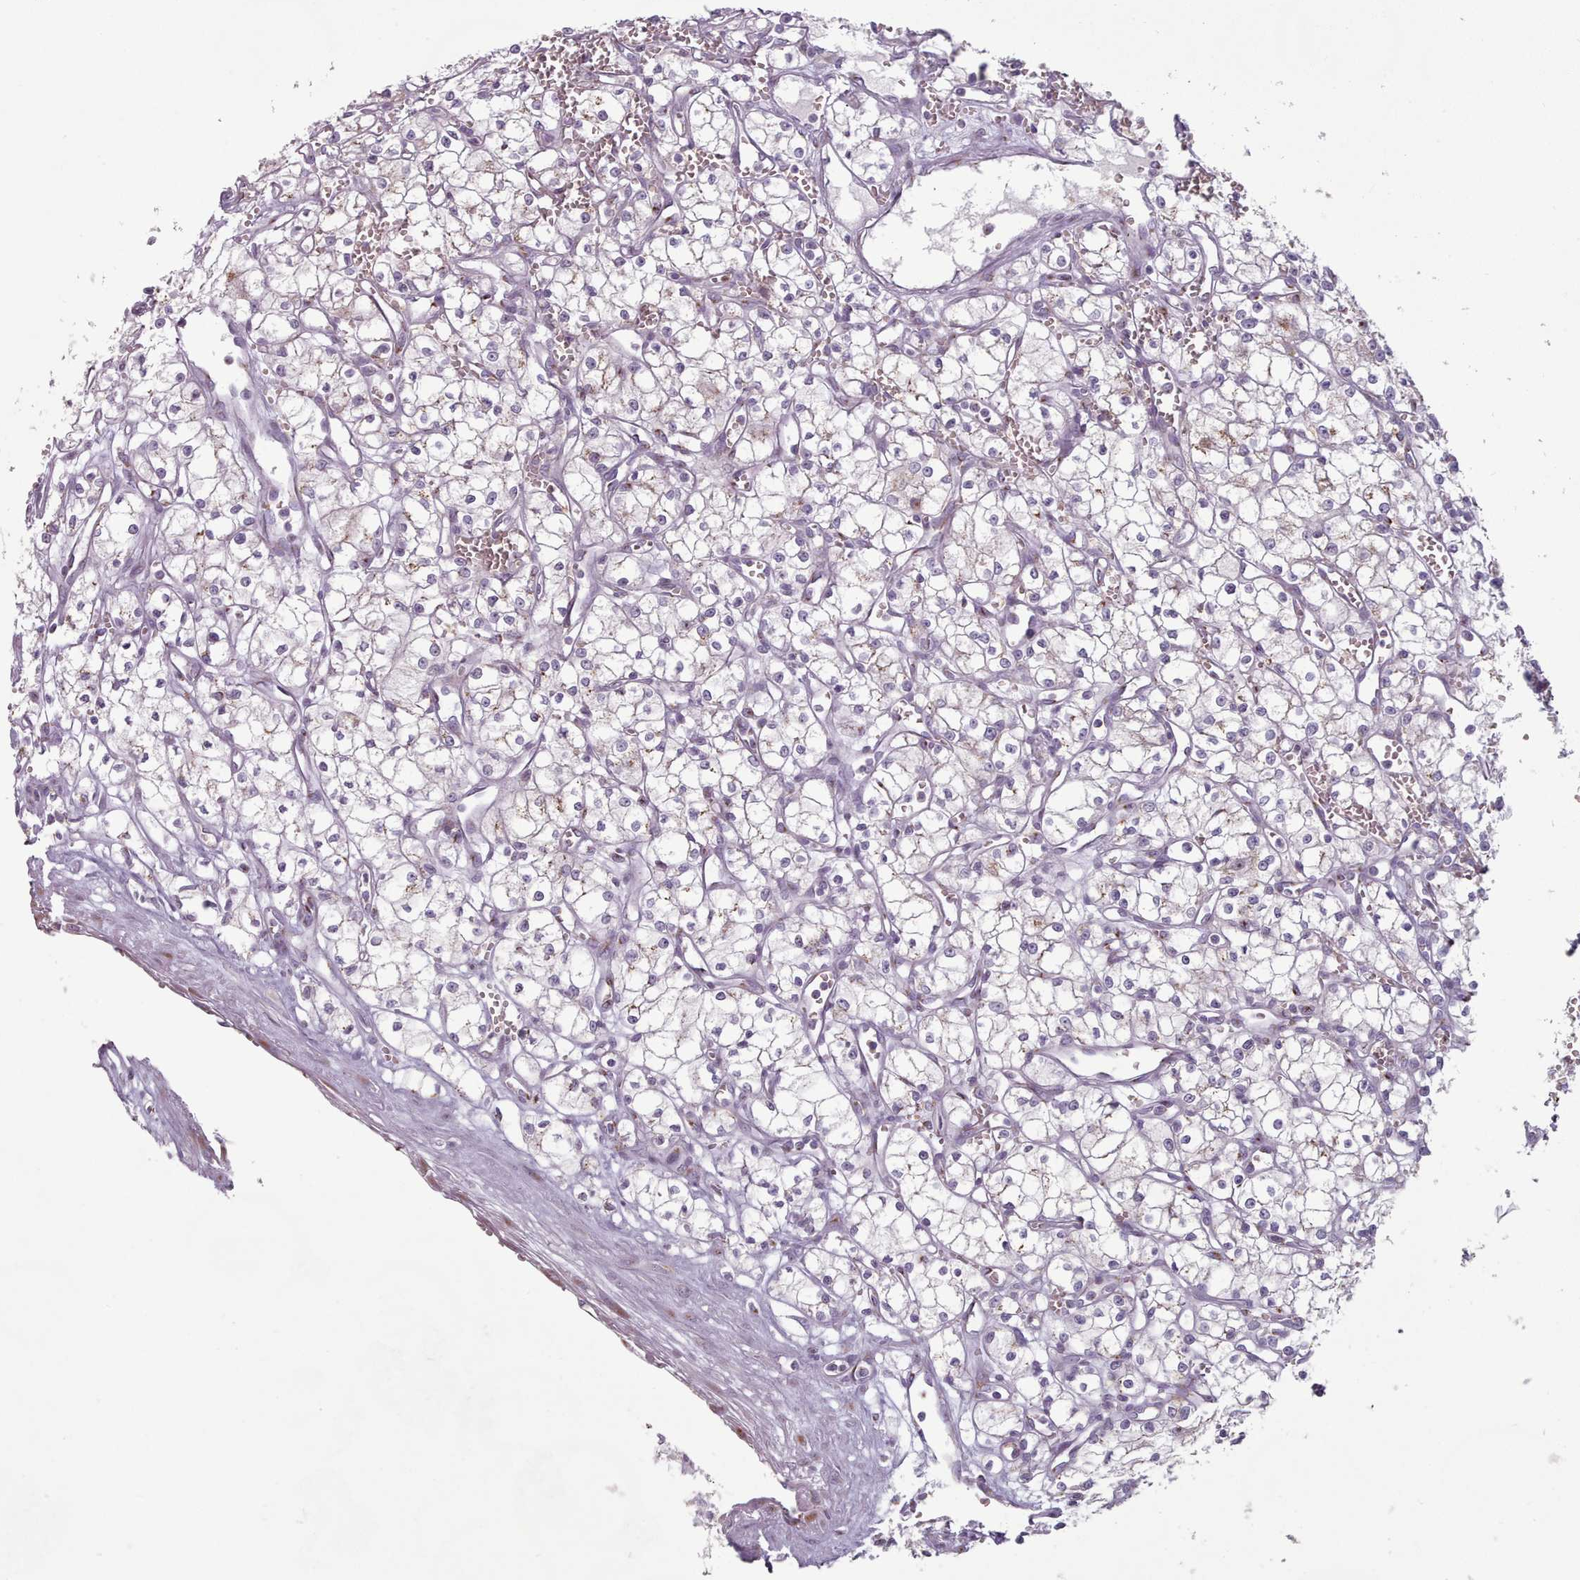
{"staining": {"intensity": "weak", "quantity": "25%-75%", "location": "cytoplasmic/membranous"}, "tissue": "renal cancer", "cell_type": "Tumor cells", "image_type": "cancer", "snomed": [{"axis": "morphology", "description": "Adenocarcinoma, NOS"}, {"axis": "topography", "description": "Kidney"}], "caption": "Adenocarcinoma (renal) stained with a protein marker displays weak staining in tumor cells.", "gene": "MAN1B1", "patient": {"sex": "male", "age": 59}}